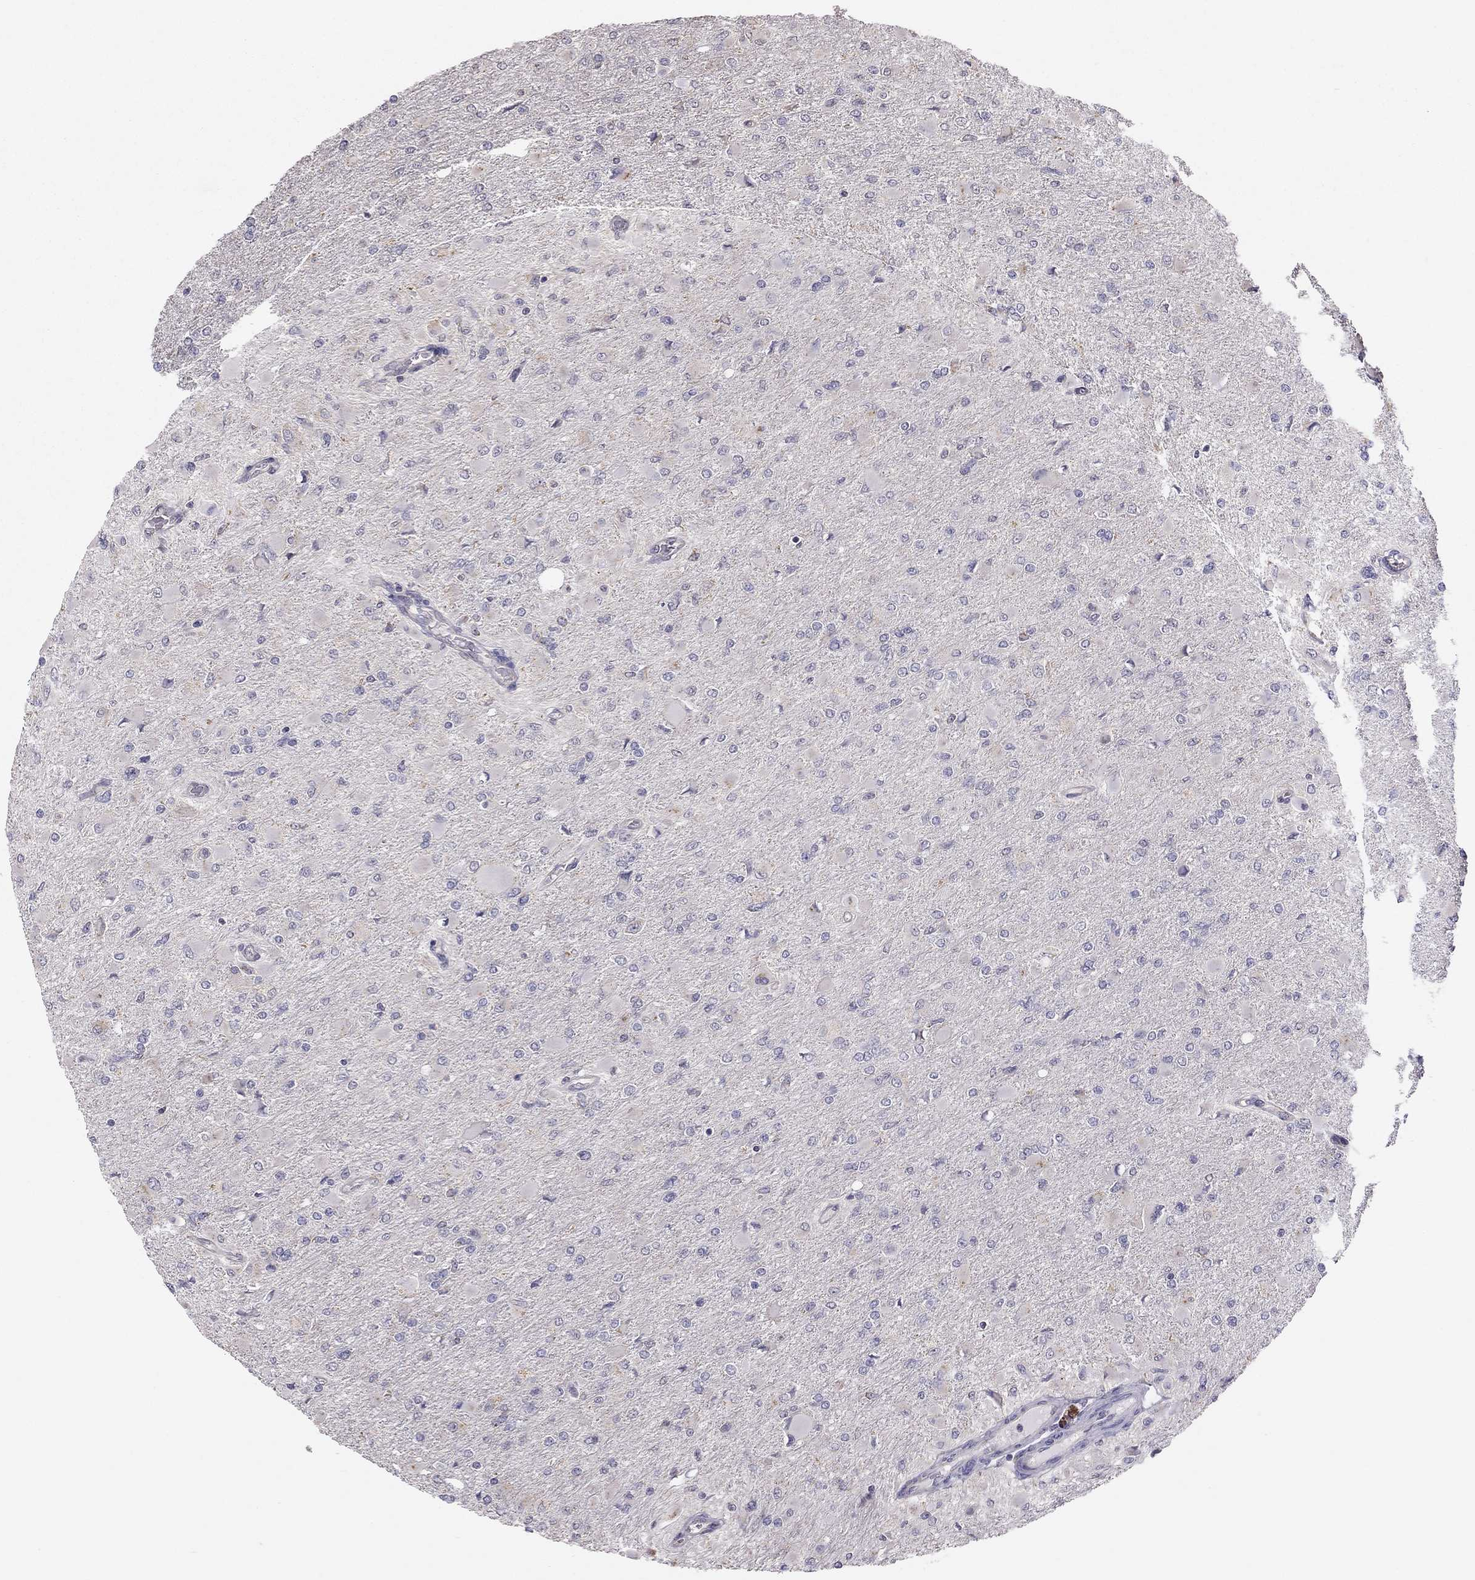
{"staining": {"intensity": "negative", "quantity": "none", "location": "none"}, "tissue": "glioma", "cell_type": "Tumor cells", "image_type": "cancer", "snomed": [{"axis": "morphology", "description": "Glioma, malignant, High grade"}, {"axis": "topography", "description": "Cerebral cortex"}], "caption": "IHC of glioma demonstrates no expression in tumor cells.", "gene": "LRIT3", "patient": {"sex": "female", "age": 36}}